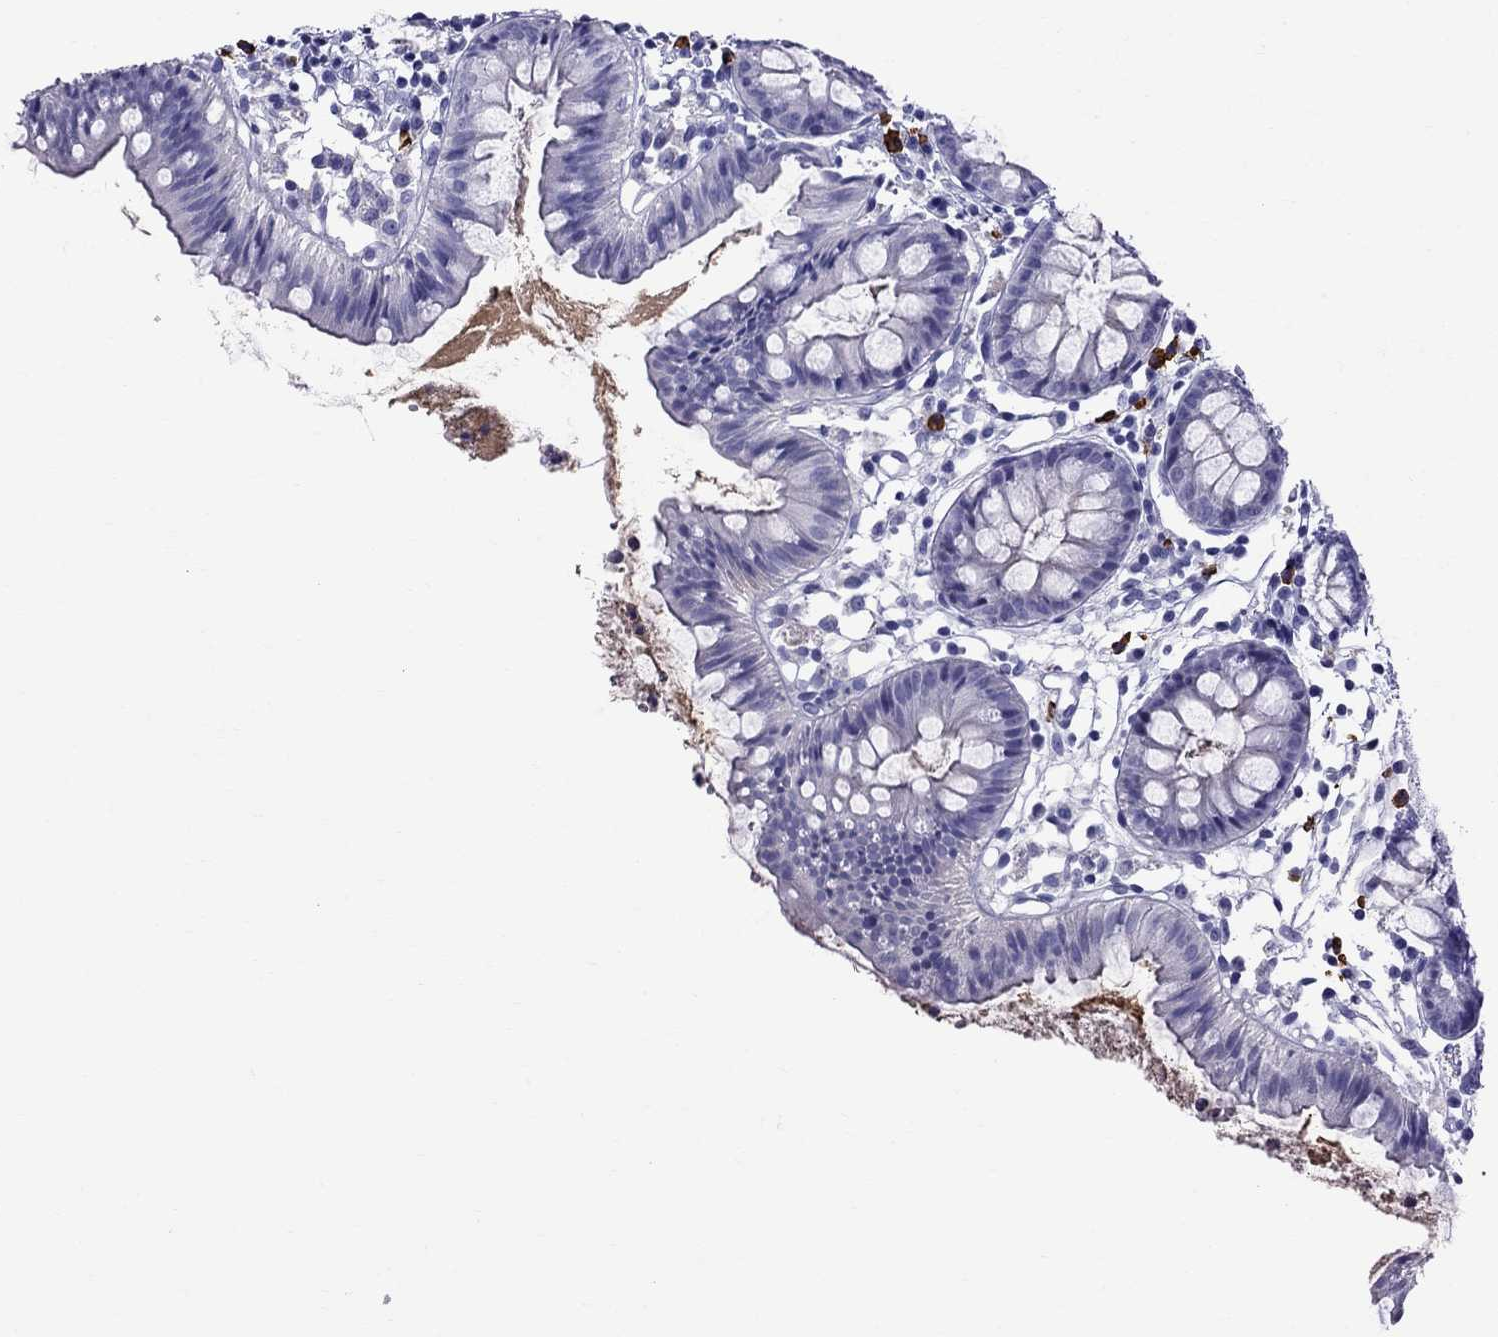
{"staining": {"intensity": "negative", "quantity": "none", "location": "none"}, "tissue": "colon", "cell_type": "Endothelial cells", "image_type": "normal", "snomed": [{"axis": "morphology", "description": "Normal tissue, NOS"}, {"axis": "topography", "description": "Colon"}], "caption": "Immunohistochemistry image of unremarkable colon: colon stained with DAB reveals no significant protein expression in endothelial cells.", "gene": "SCART1", "patient": {"sex": "female", "age": 84}}